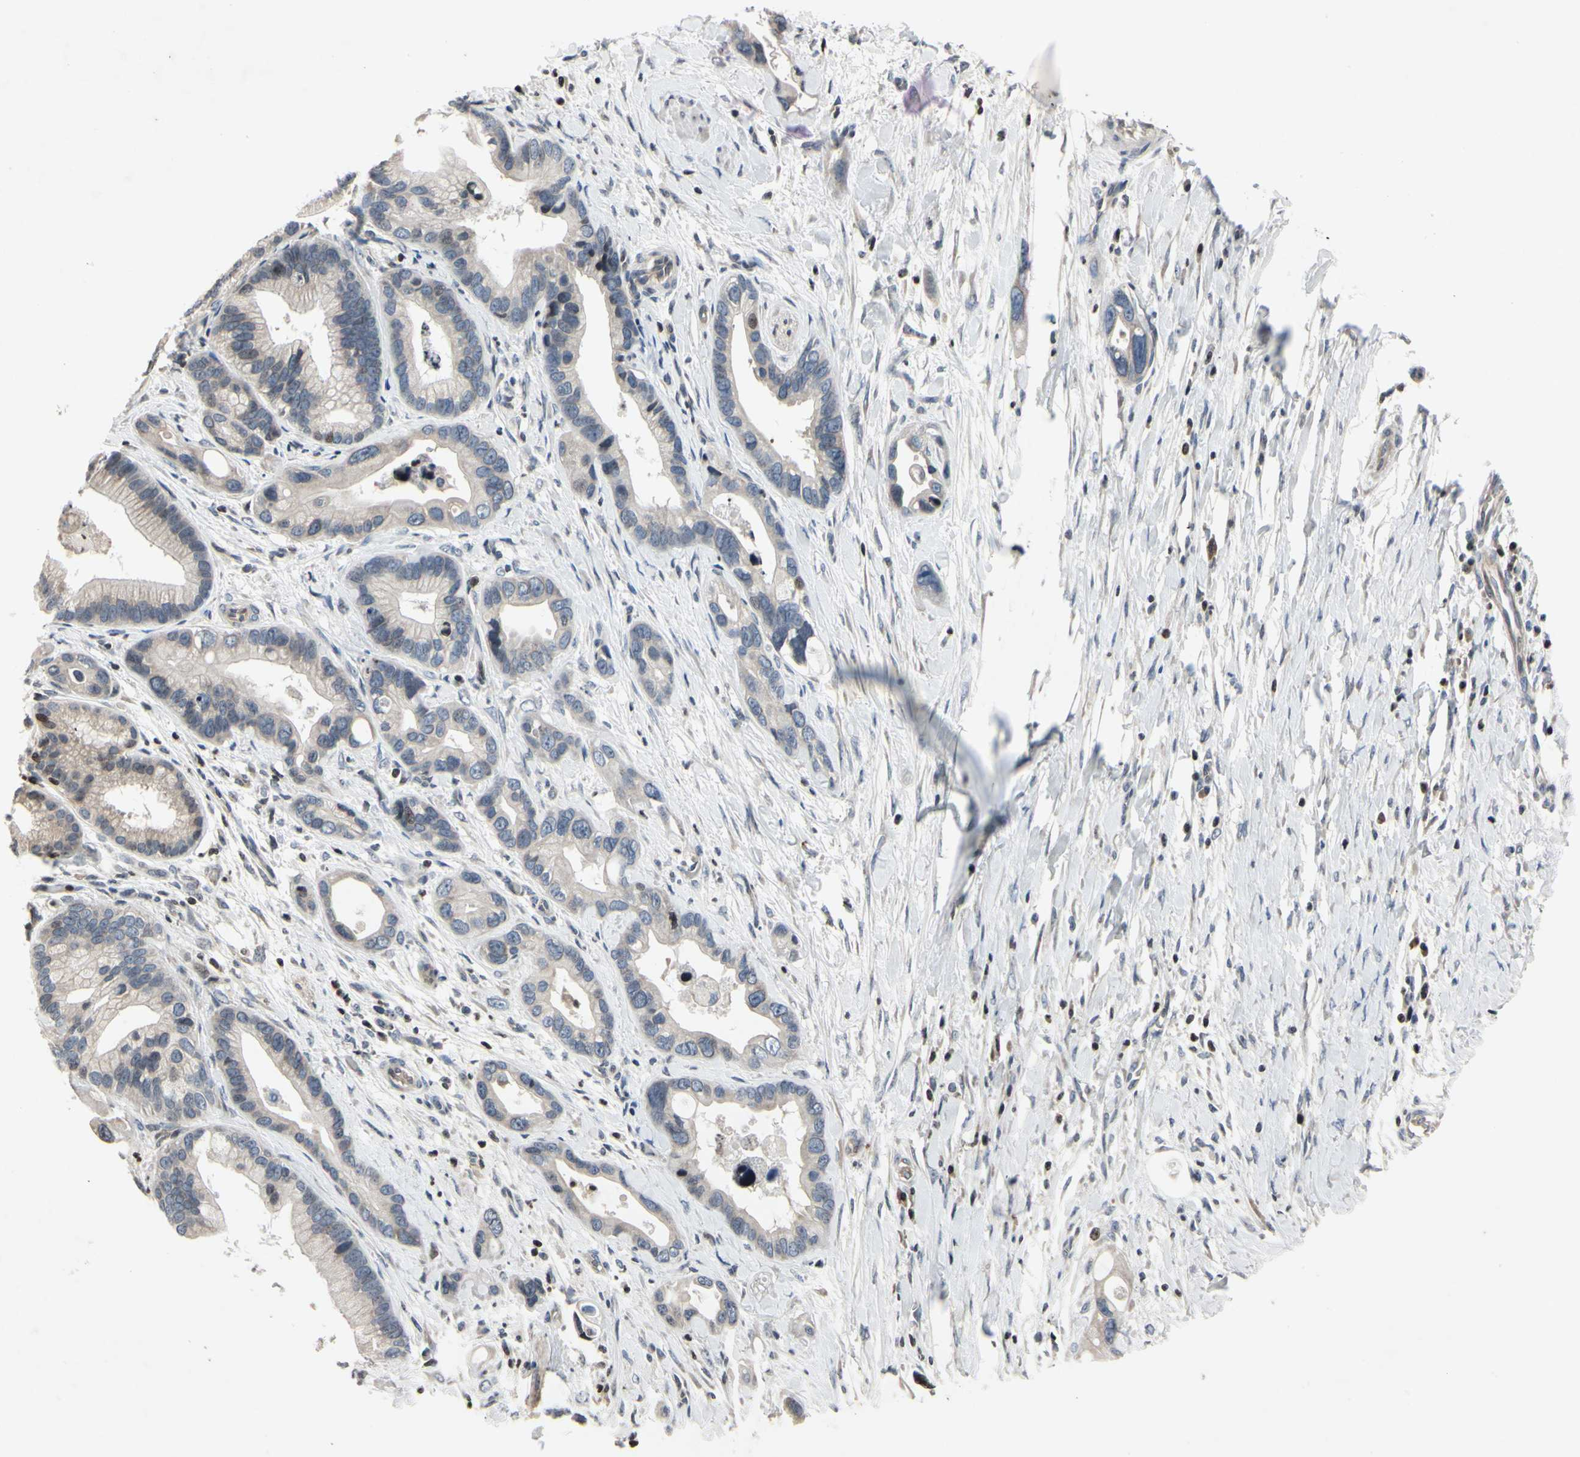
{"staining": {"intensity": "moderate", "quantity": "<25%", "location": "nuclear"}, "tissue": "pancreatic cancer", "cell_type": "Tumor cells", "image_type": "cancer", "snomed": [{"axis": "morphology", "description": "Adenocarcinoma, NOS"}, {"axis": "topography", "description": "Pancreas"}], "caption": "Approximately <25% of tumor cells in pancreatic adenocarcinoma demonstrate moderate nuclear protein expression as visualized by brown immunohistochemical staining.", "gene": "ARG1", "patient": {"sex": "female", "age": 77}}